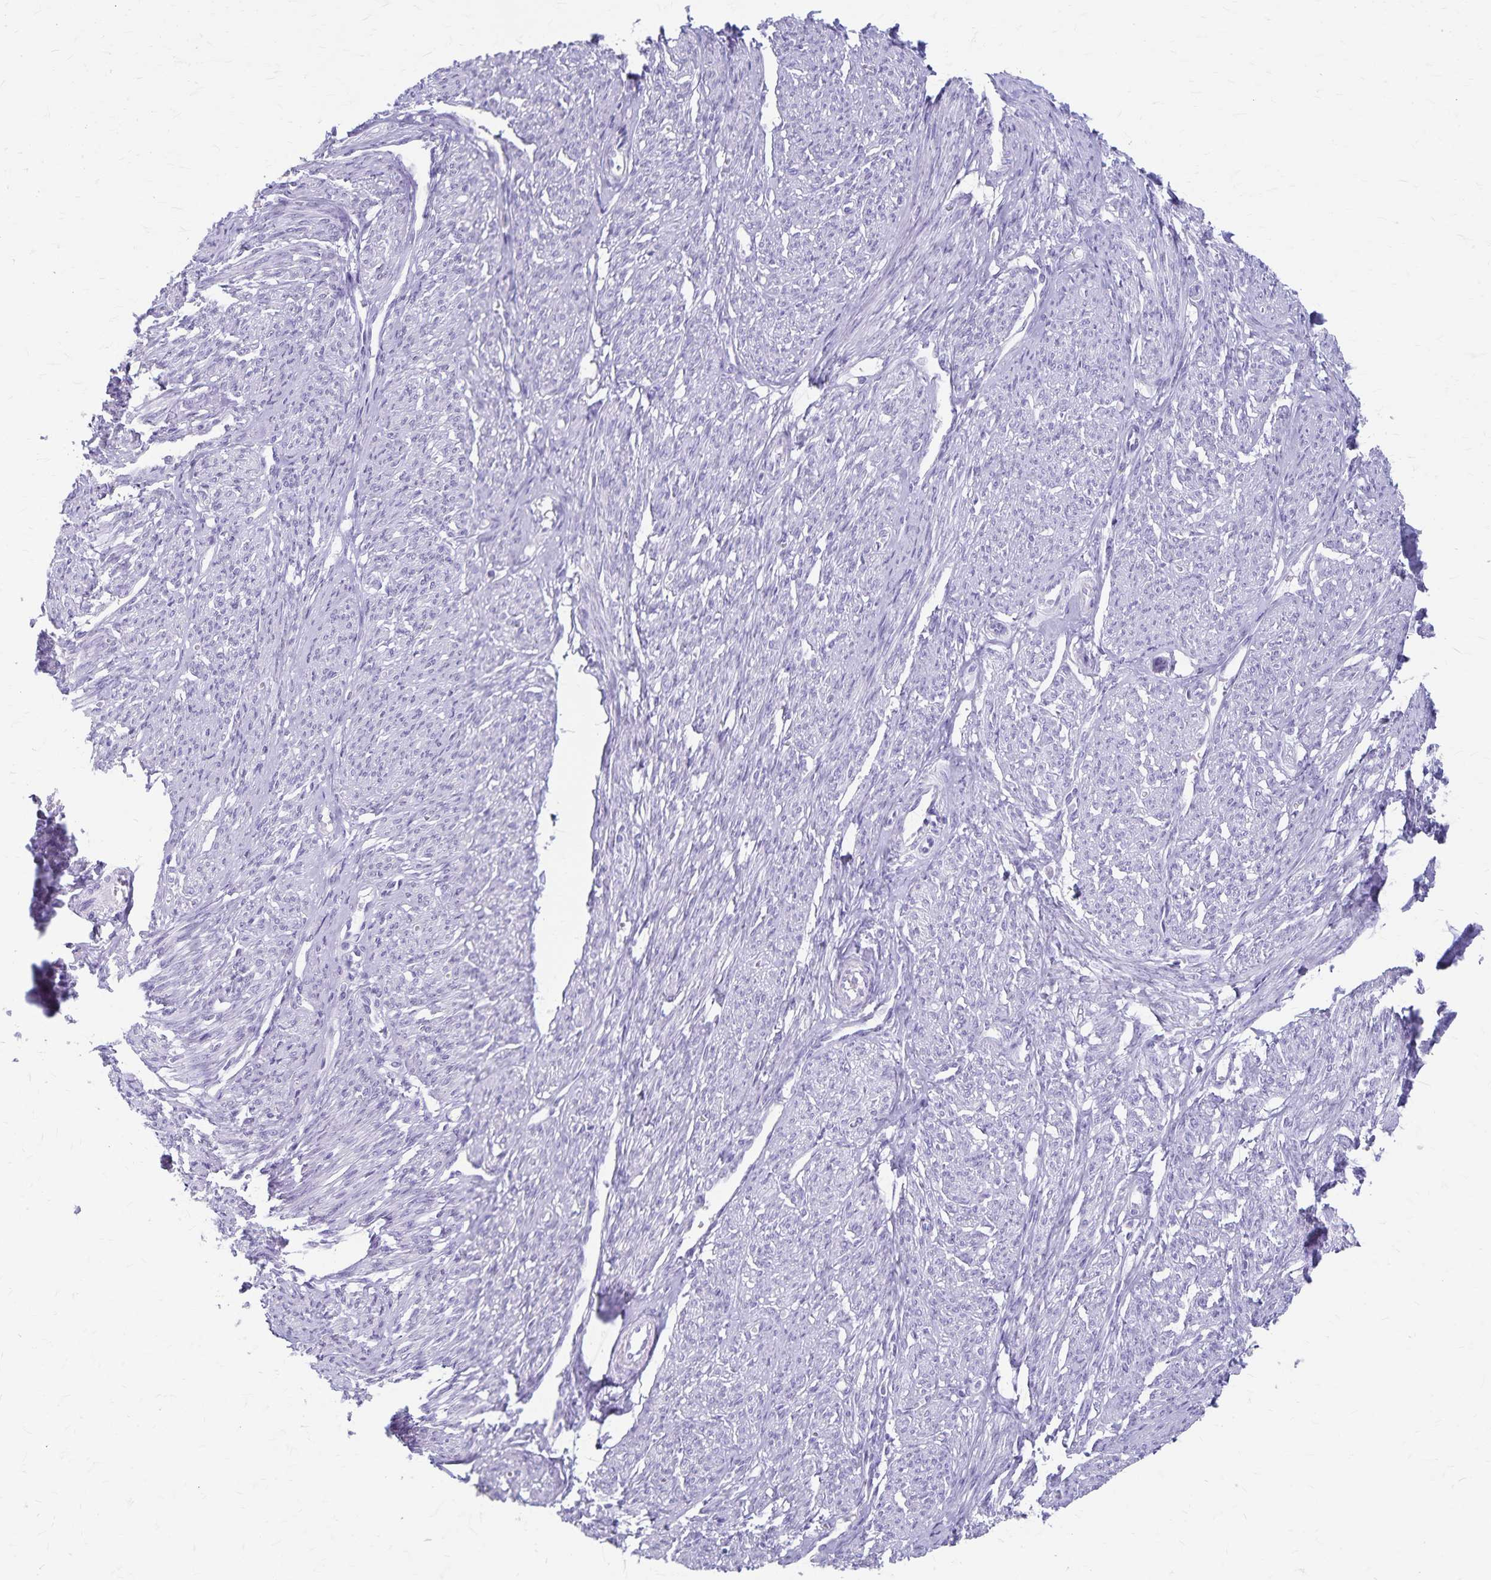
{"staining": {"intensity": "negative", "quantity": "none", "location": "none"}, "tissue": "smooth muscle", "cell_type": "Smooth muscle cells", "image_type": "normal", "snomed": [{"axis": "morphology", "description": "Normal tissue, NOS"}, {"axis": "topography", "description": "Smooth muscle"}], "caption": "This is a image of immunohistochemistry (IHC) staining of normal smooth muscle, which shows no expression in smooth muscle cells.", "gene": "GPBAR1", "patient": {"sex": "female", "age": 65}}